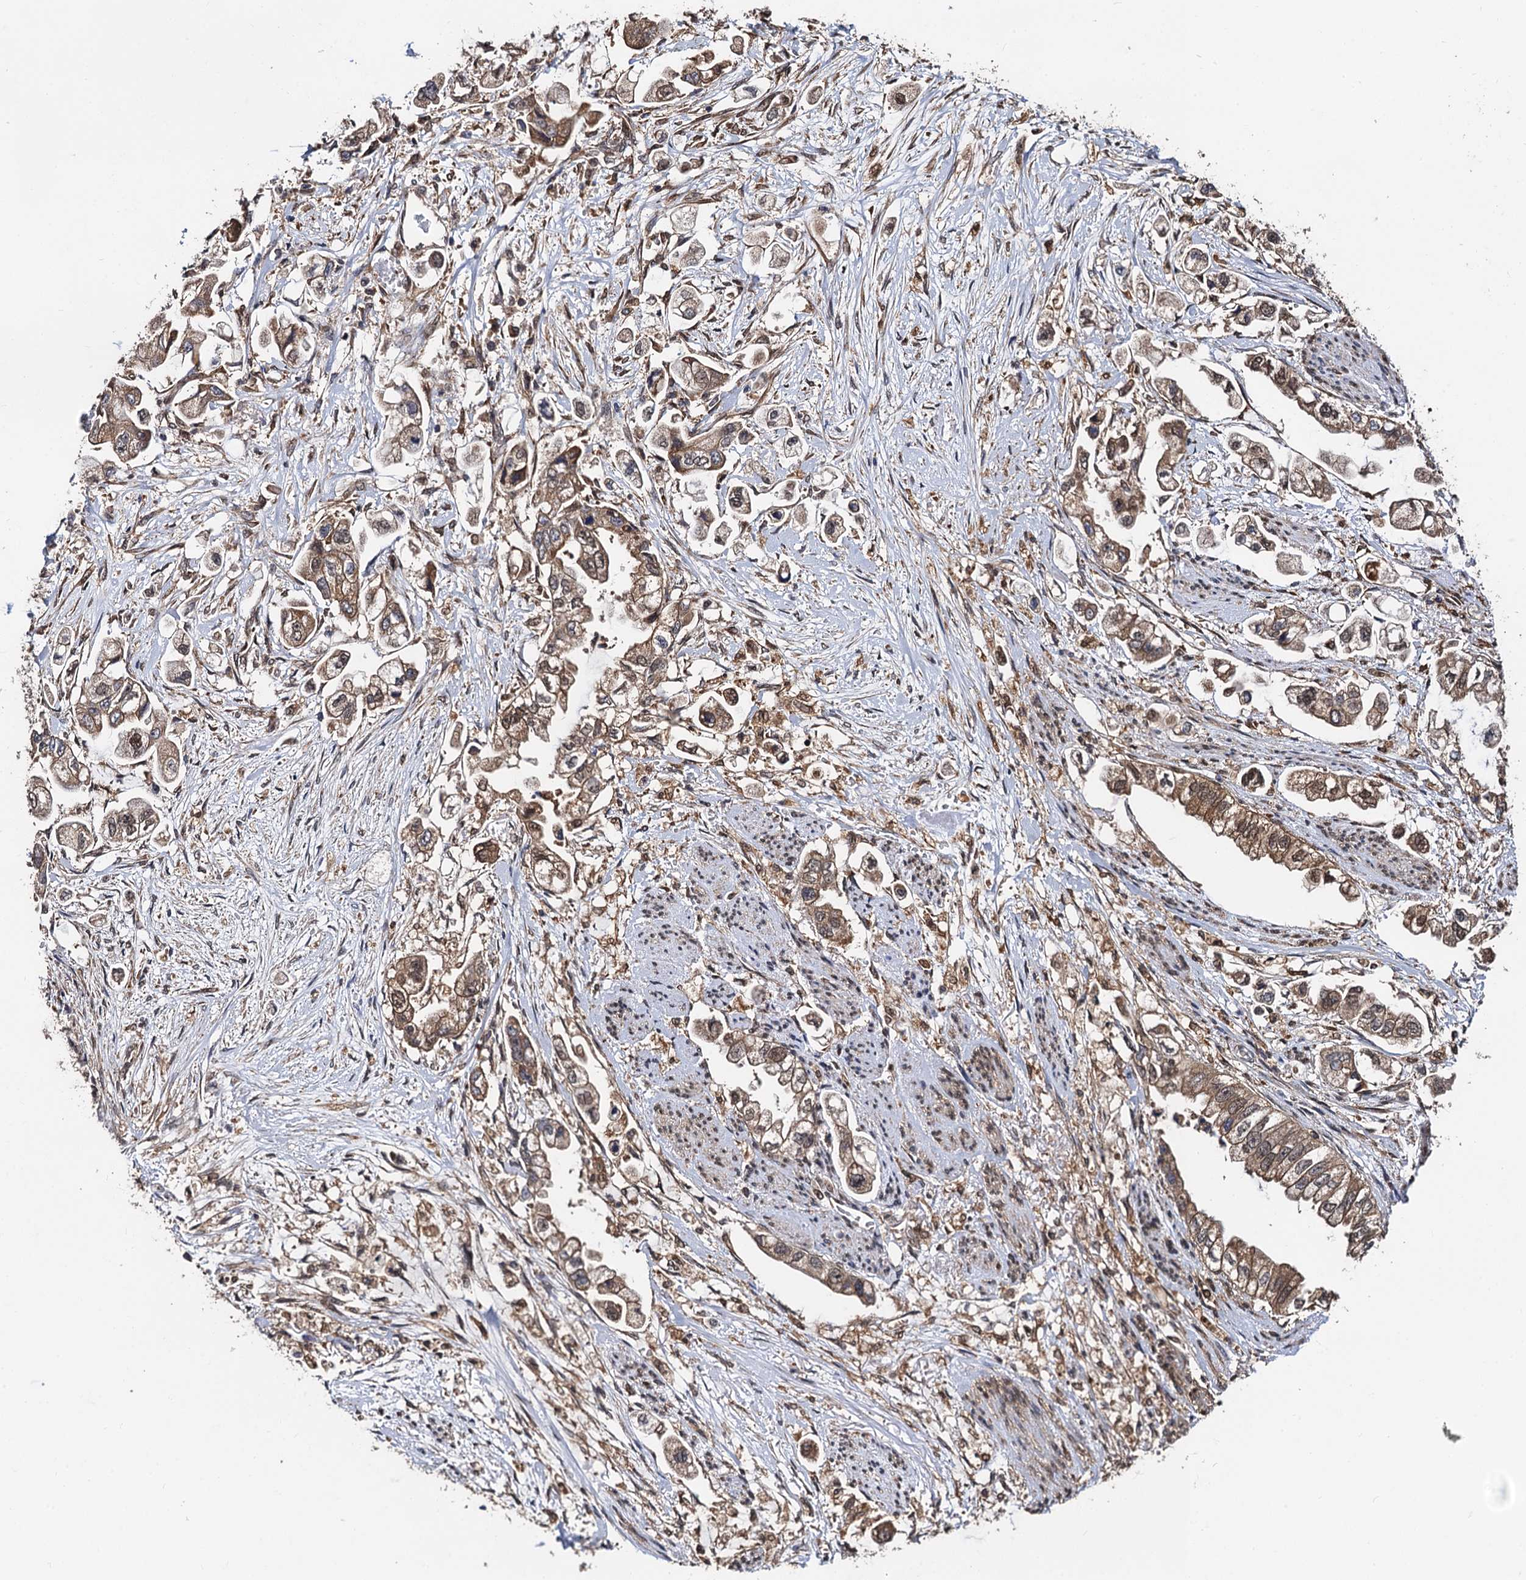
{"staining": {"intensity": "moderate", "quantity": ">75%", "location": "cytoplasmic/membranous"}, "tissue": "stomach cancer", "cell_type": "Tumor cells", "image_type": "cancer", "snomed": [{"axis": "morphology", "description": "Adenocarcinoma, NOS"}, {"axis": "topography", "description": "Stomach"}], "caption": "Protein staining demonstrates moderate cytoplasmic/membranous expression in about >75% of tumor cells in adenocarcinoma (stomach).", "gene": "MIER2", "patient": {"sex": "male", "age": 62}}